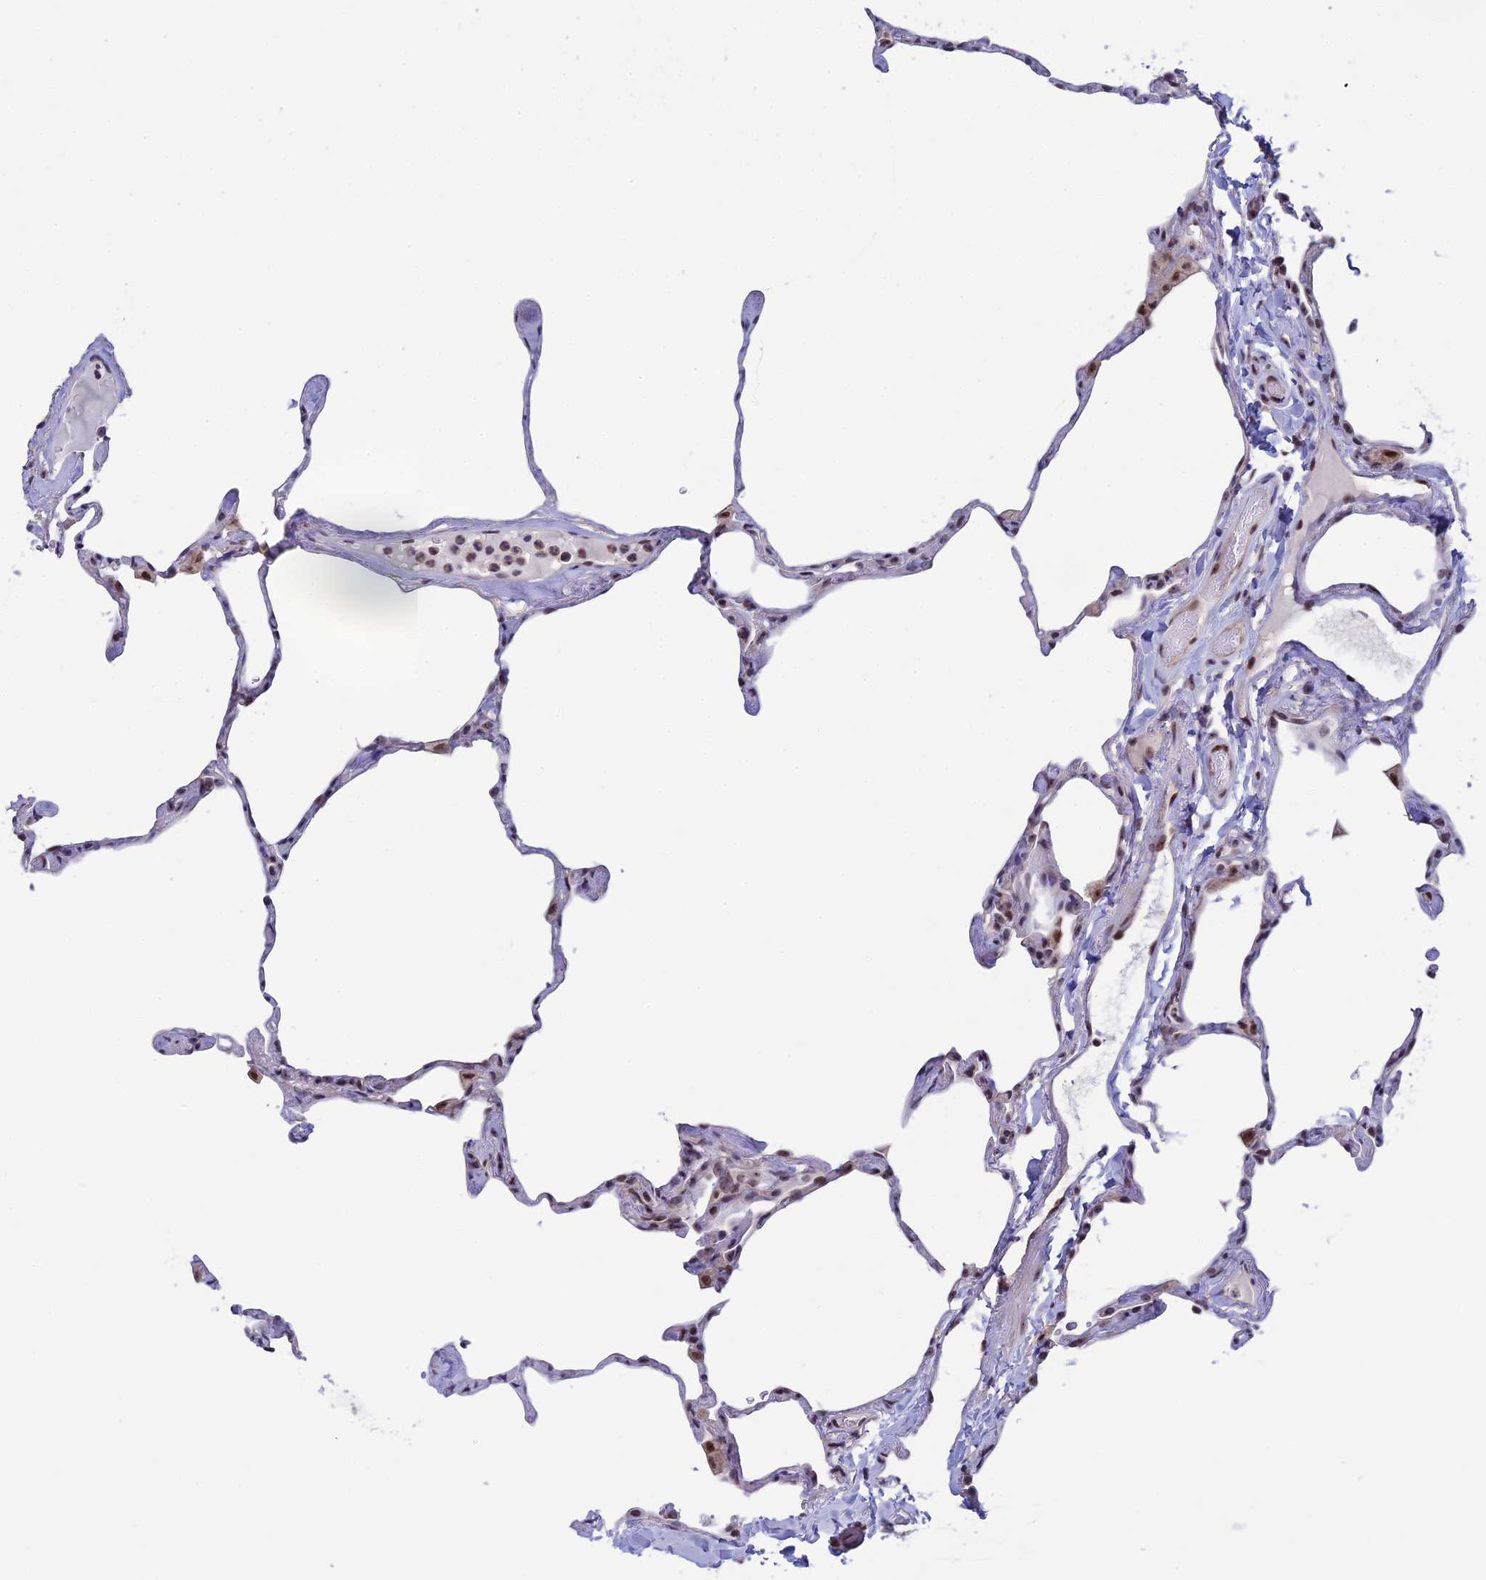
{"staining": {"intensity": "weak", "quantity": "<25%", "location": "nuclear"}, "tissue": "lung", "cell_type": "Alveolar cells", "image_type": "normal", "snomed": [{"axis": "morphology", "description": "Normal tissue, NOS"}, {"axis": "topography", "description": "Lung"}], "caption": "Immunohistochemical staining of unremarkable human lung displays no significant staining in alveolar cells.", "gene": "CCDC86", "patient": {"sex": "male", "age": 65}}